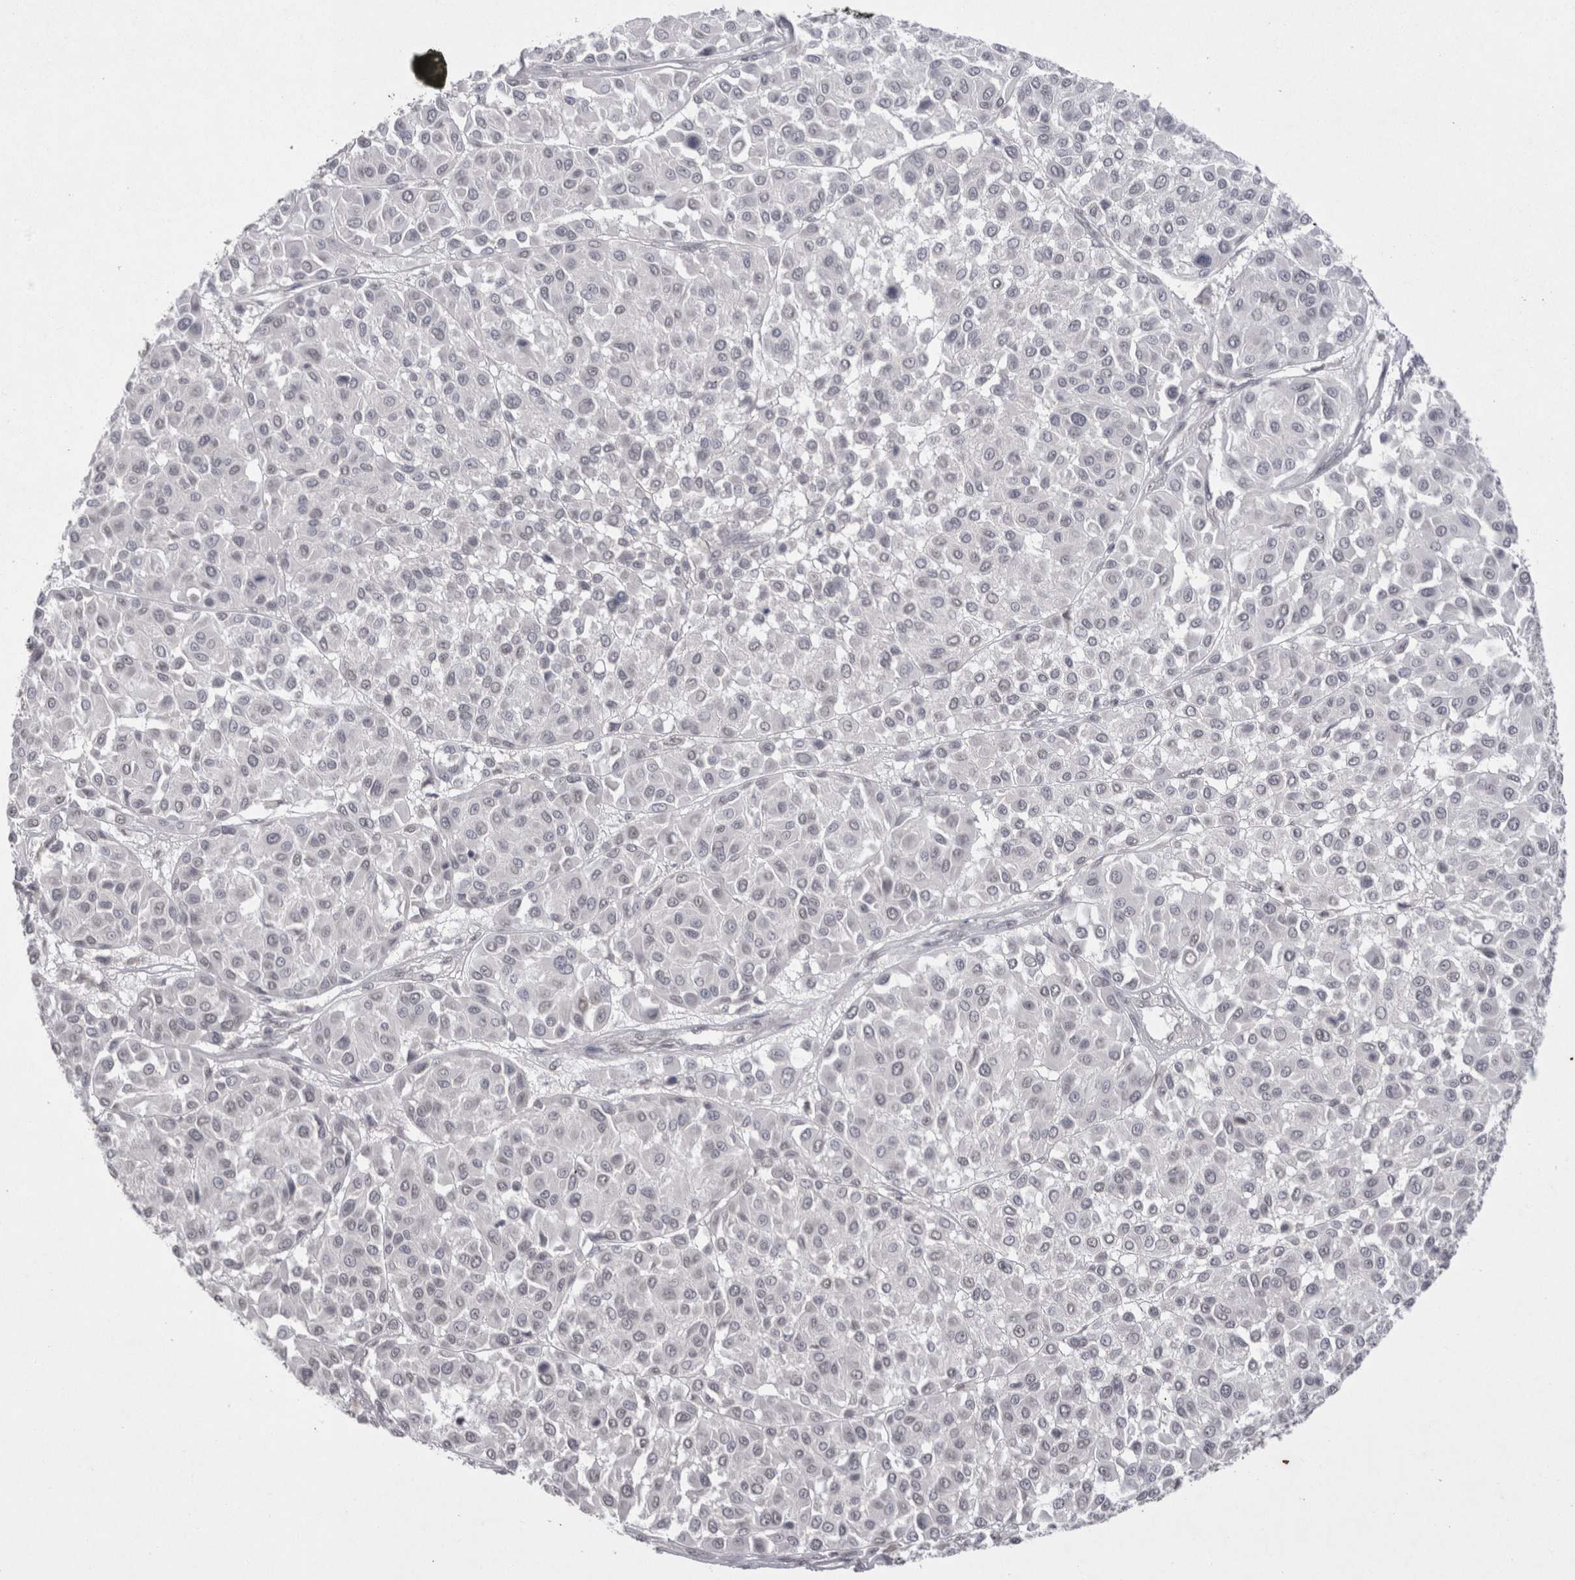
{"staining": {"intensity": "negative", "quantity": "none", "location": "none"}, "tissue": "melanoma", "cell_type": "Tumor cells", "image_type": "cancer", "snomed": [{"axis": "morphology", "description": "Malignant melanoma, Metastatic site"}, {"axis": "topography", "description": "Soft tissue"}], "caption": "Melanoma was stained to show a protein in brown. There is no significant positivity in tumor cells. Brightfield microscopy of IHC stained with DAB (3,3'-diaminobenzidine) (brown) and hematoxylin (blue), captured at high magnification.", "gene": "DDX4", "patient": {"sex": "male", "age": 41}}